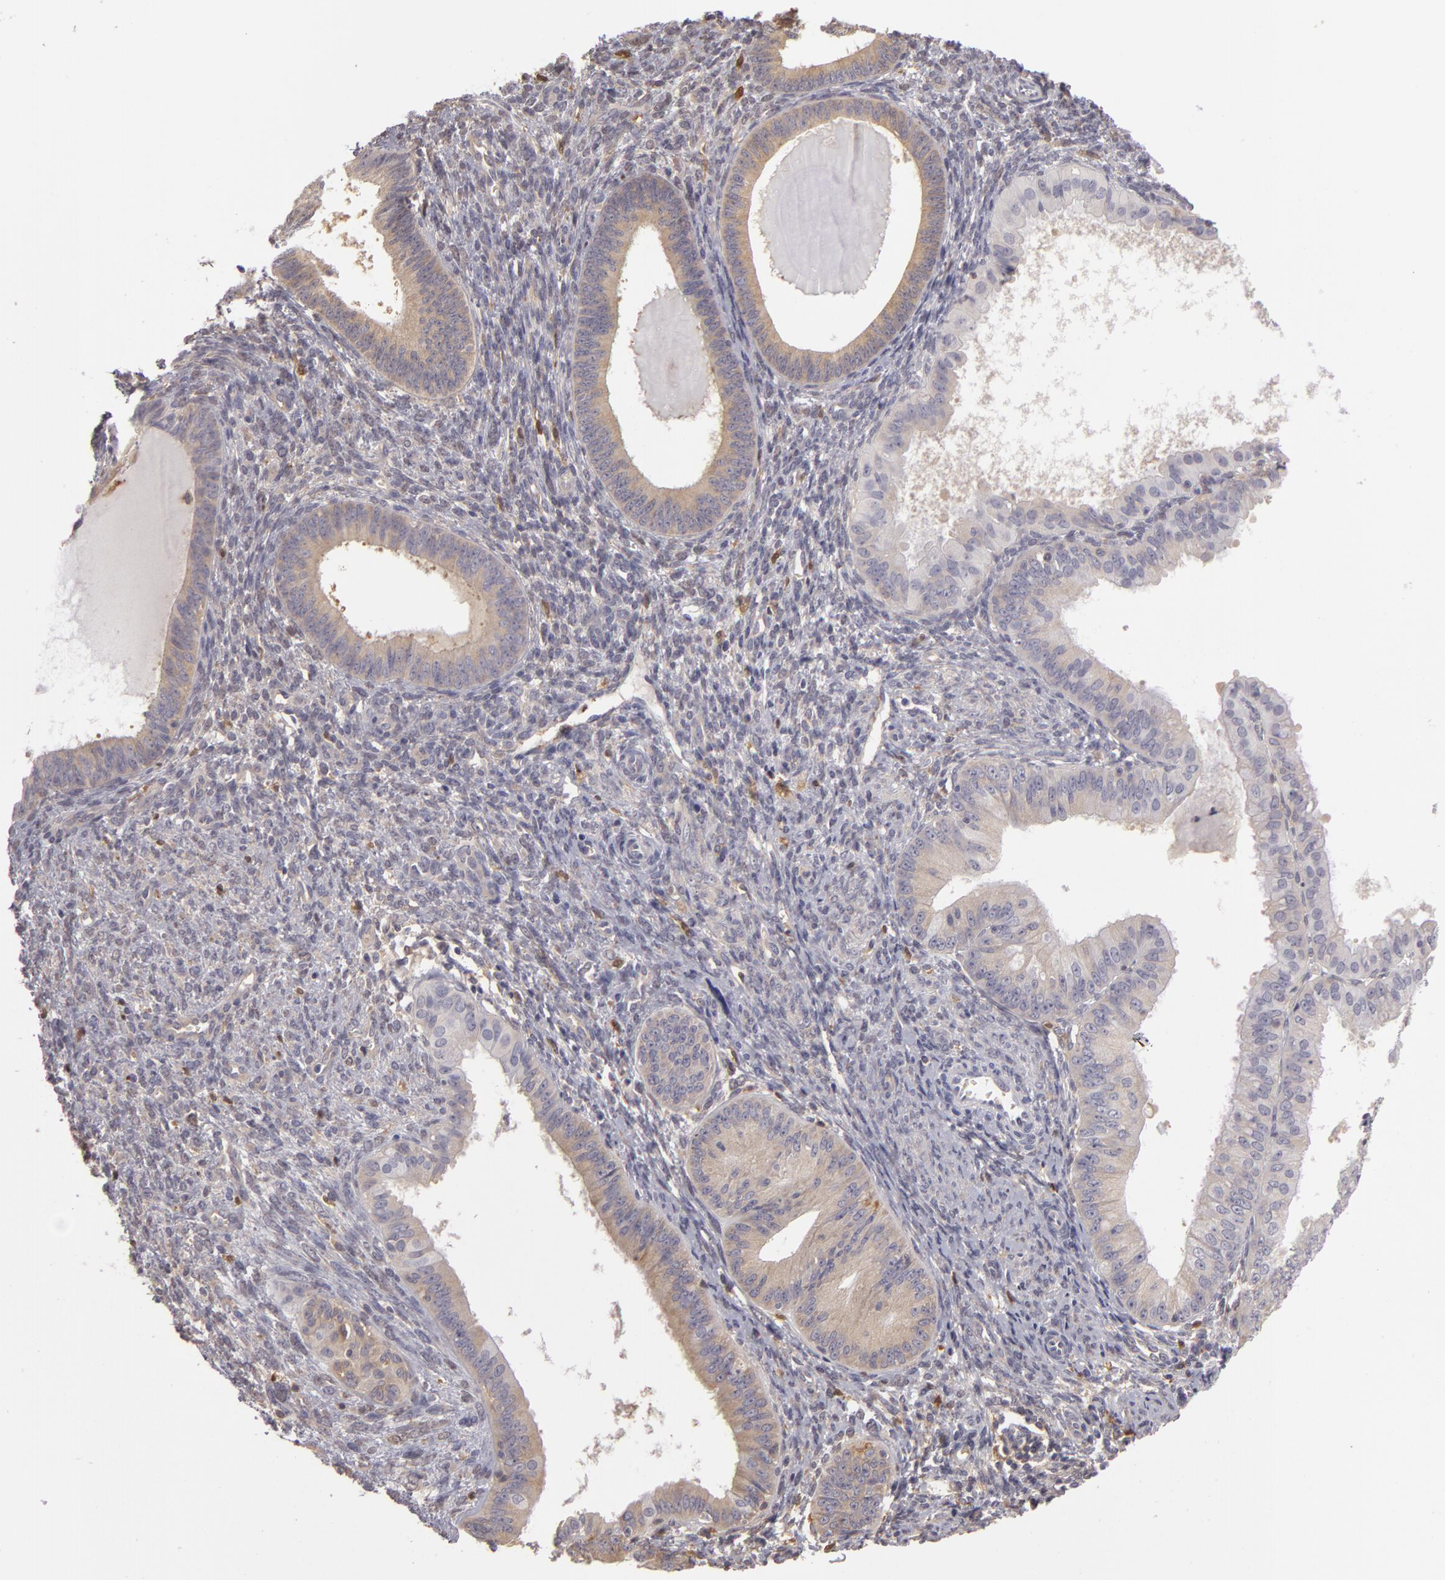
{"staining": {"intensity": "negative", "quantity": "none", "location": "none"}, "tissue": "endometrial cancer", "cell_type": "Tumor cells", "image_type": "cancer", "snomed": [{"axis": "morphology", "description": "Adenocarcinoma, NOS"}, {"axis": "topography", "description": "Endometrium"}], "caption": "There is no significant expression in tumor cells of endometrial adenocarcinoma. The staining was performed using DAB to visualize the protein expression in brown, while the nuclei were stained in blue with hematoxylin (Magnification: 20x).", "gene": "GNPDA1", "patient": {"sex": "female", "age": 76}}